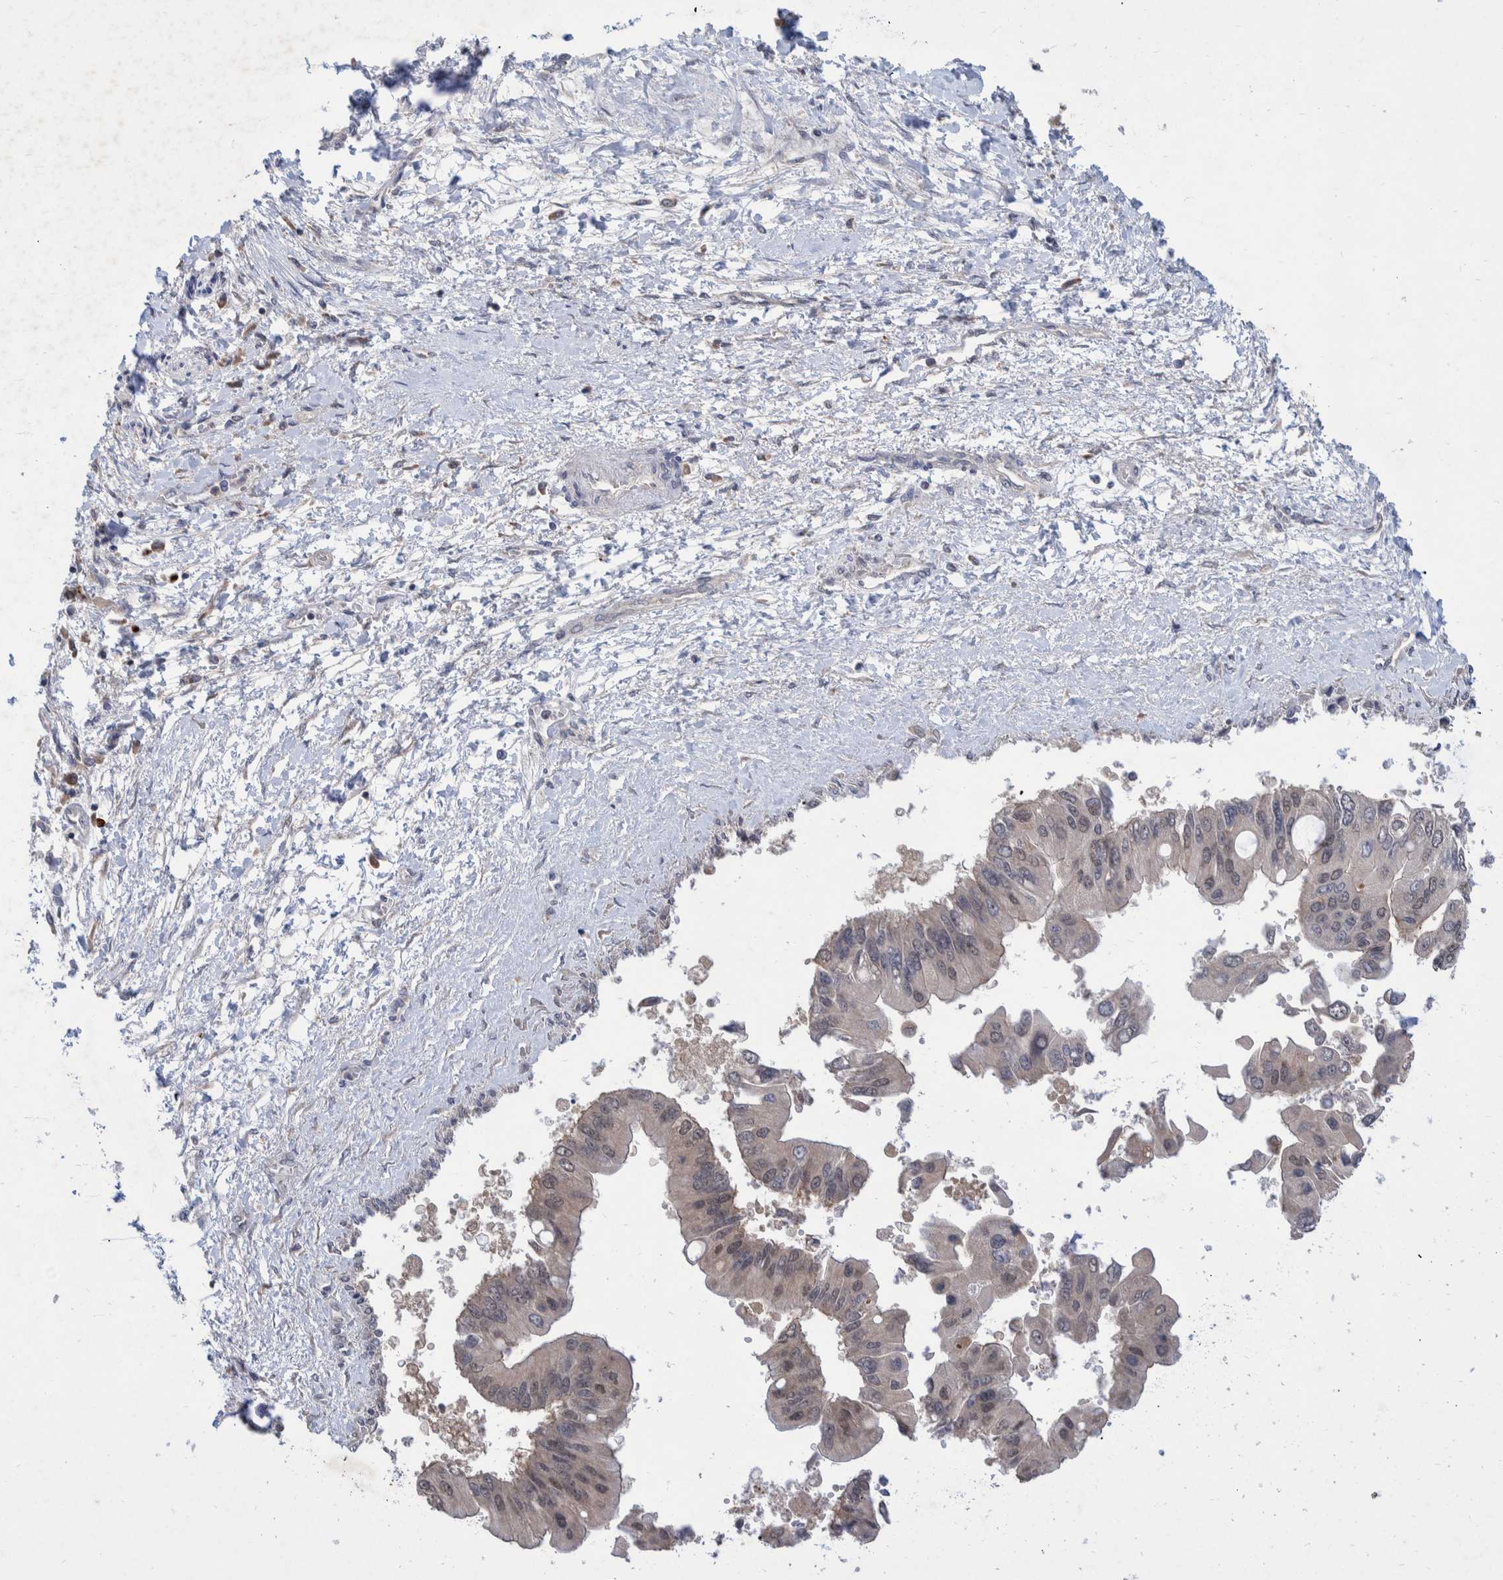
{"staining": {"intensity": "weak", "quantity": "<25%", "location": "nuclear"}, "tissue": "liver cancer", "cell_type": "Tumor cells", "image_type": "cancer", "snomed": [{"axis": "morphology", "description": "Cholangiocarcinoma"}, {"axis": "topography", "description": "Liver"}], "caption": "This is a photomicrograph of immunohistochemistry (IHC) staining of liver cancer, which shows no positivity in tumor cells. (DAB (3,3'-diaminobenzidine) immunohistochemistry (IHC) visualized using brightfield microscopy, high magnification).", "gene": "PLPBP", "patient": {"sex": "male", "age": 50}}